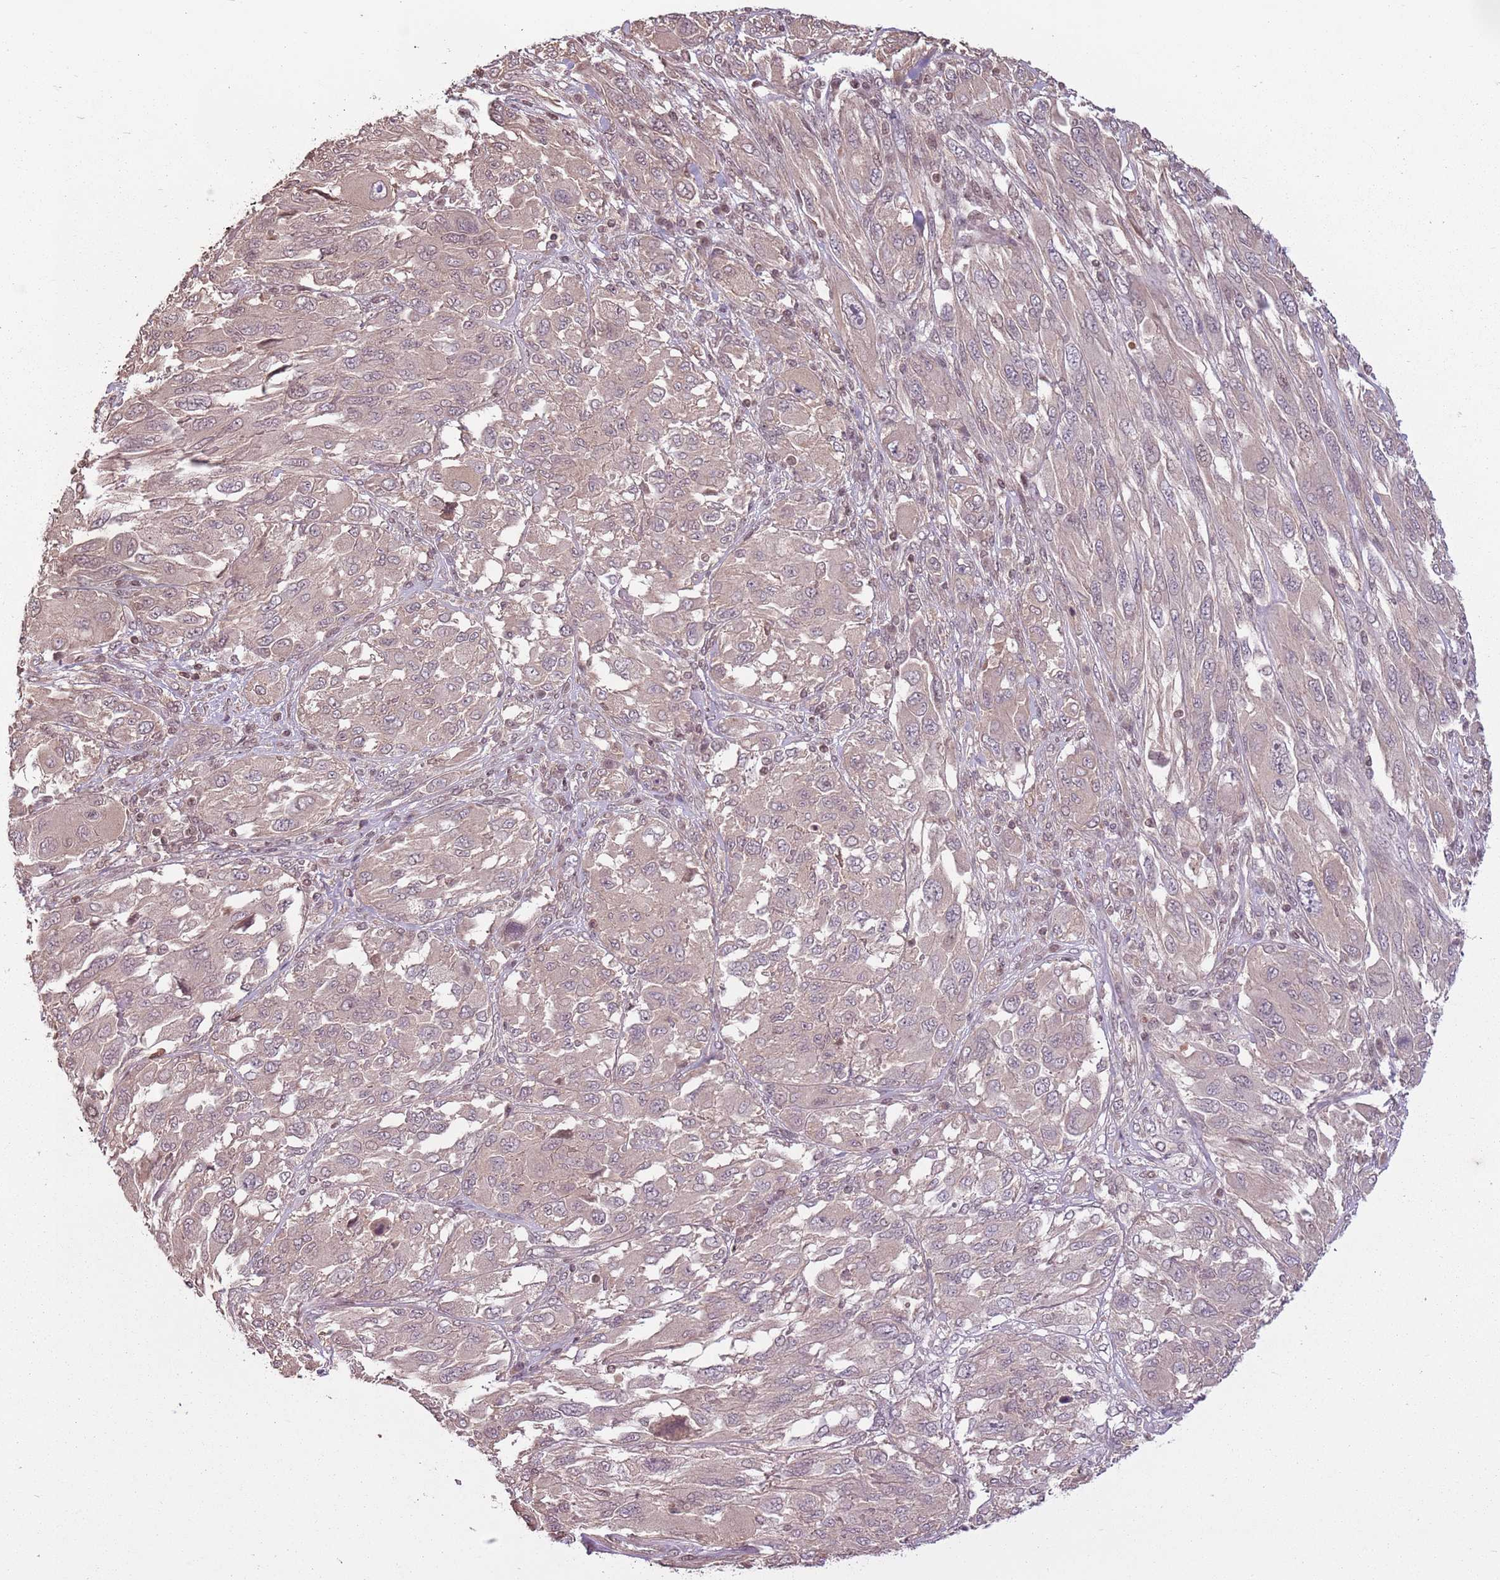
{"staining": {"intensity": "weak", "quantity": ">75%", "location": "cytoplasmic/membranous"}, "tissue": "melanoma", "cell_type": "Tumor cells", "image_type": "cancer", "snomed": [{"axis": "morphology", "description": "Malignant melanoma, NOS"}, {"axis": "topography", "description": "Skin"}], "caption": "High-power microscopy captured an immunohistochemistry (IHC) image of malignant melanoma, revealing weak cytoplasmic/membranous positivity in about >75% of tumor cells.", "gene": "CAPN9", "patient": {"sex": "female", "age": 91}}